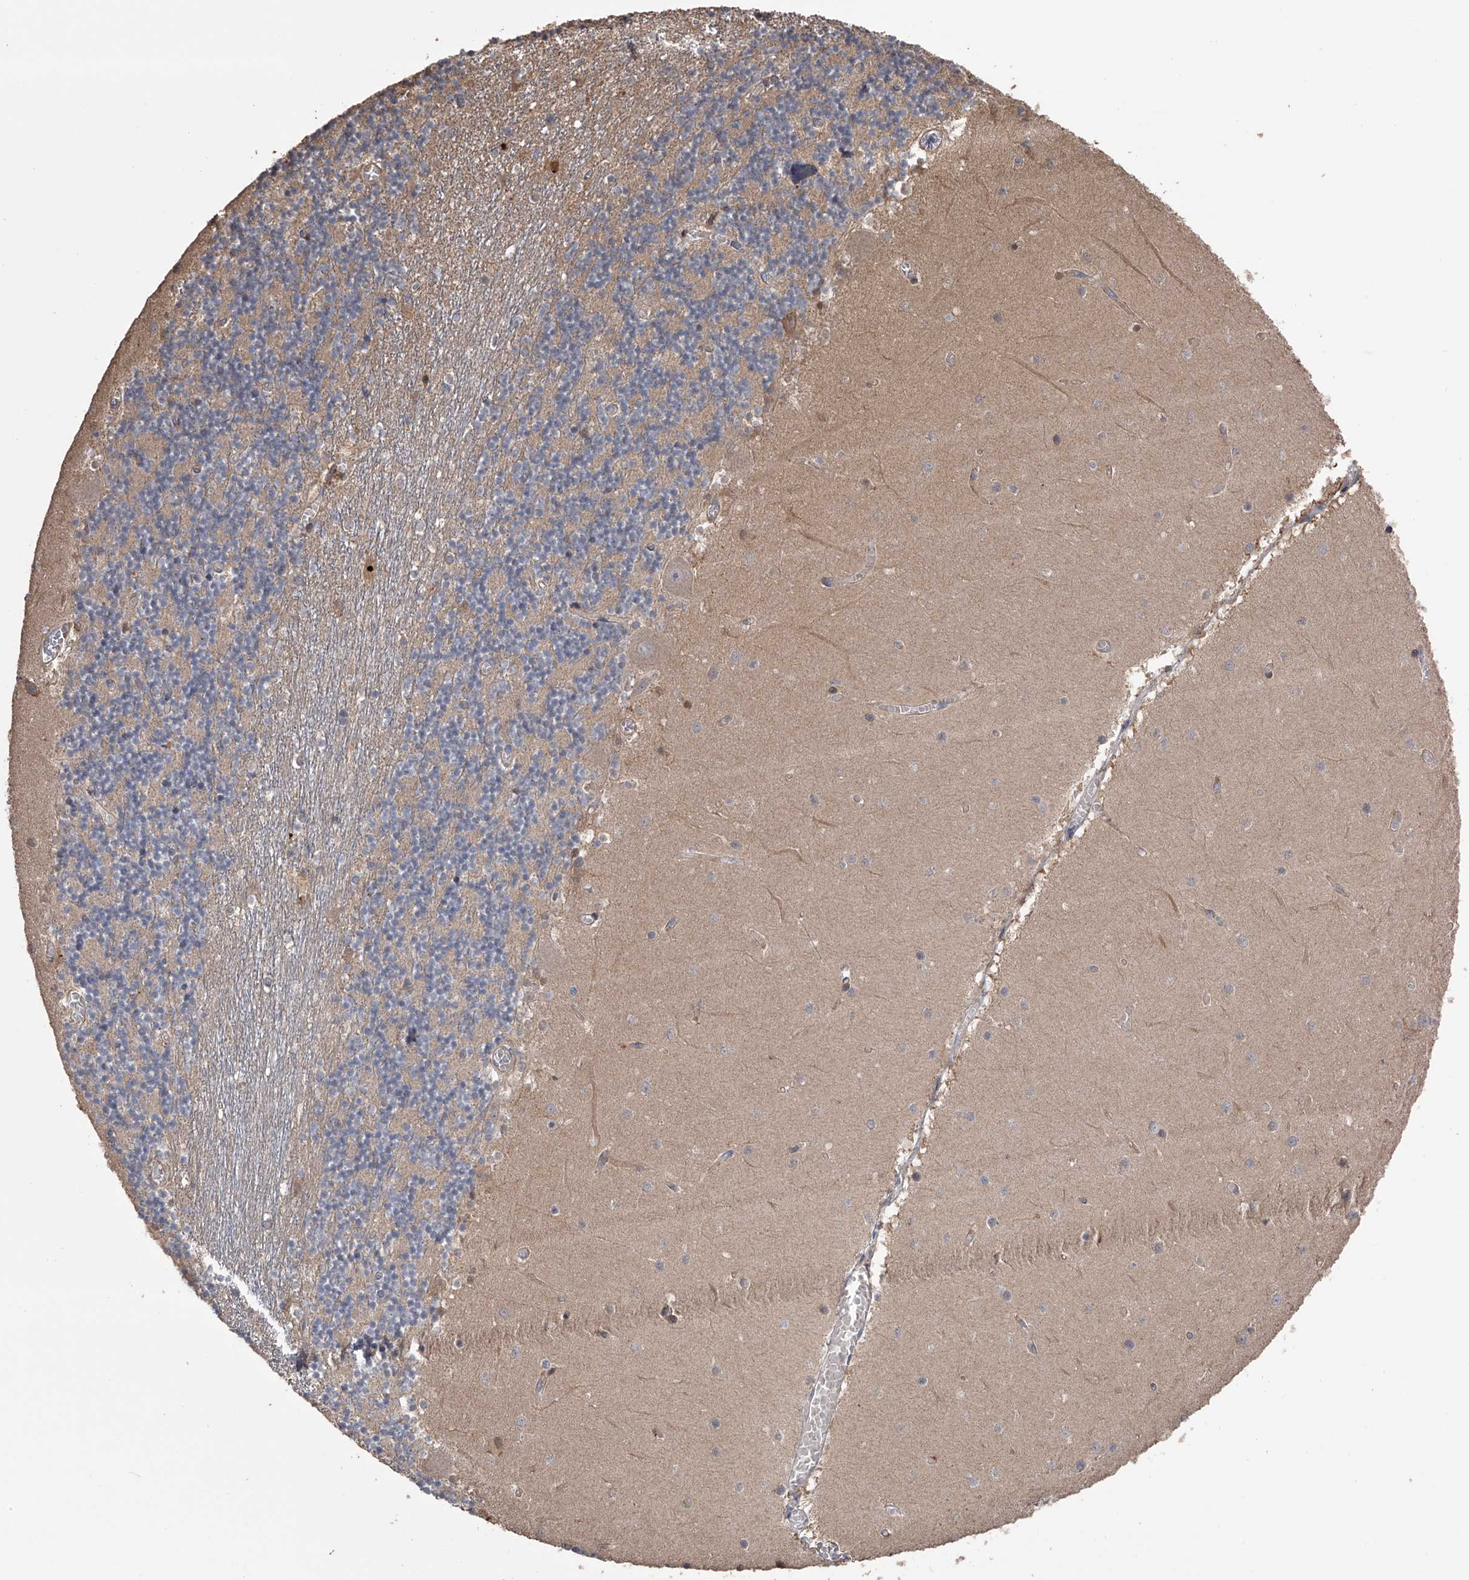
{"staining": {"intensity": "weak", "quantity": "25%-75%", "location": "cytoplasmic/membranous"}, "tissue": "cerebellum", "cell_type": "Cells in granular layer", "image_type": "normal", "snomed": [{"axis": "morphology", "description": "Normal tissue, NOS"}, {"axis": "topography", "description": "Cerebellum"}], "caption": "Immunohistochemical staining of unremarkable cerebellum shows weak cytoplasmic/membranous protein staining in about 25%-75% of cells in granular layer.", "gene": "ZNF343", "patient": {"sex": "female", "age": 28}}